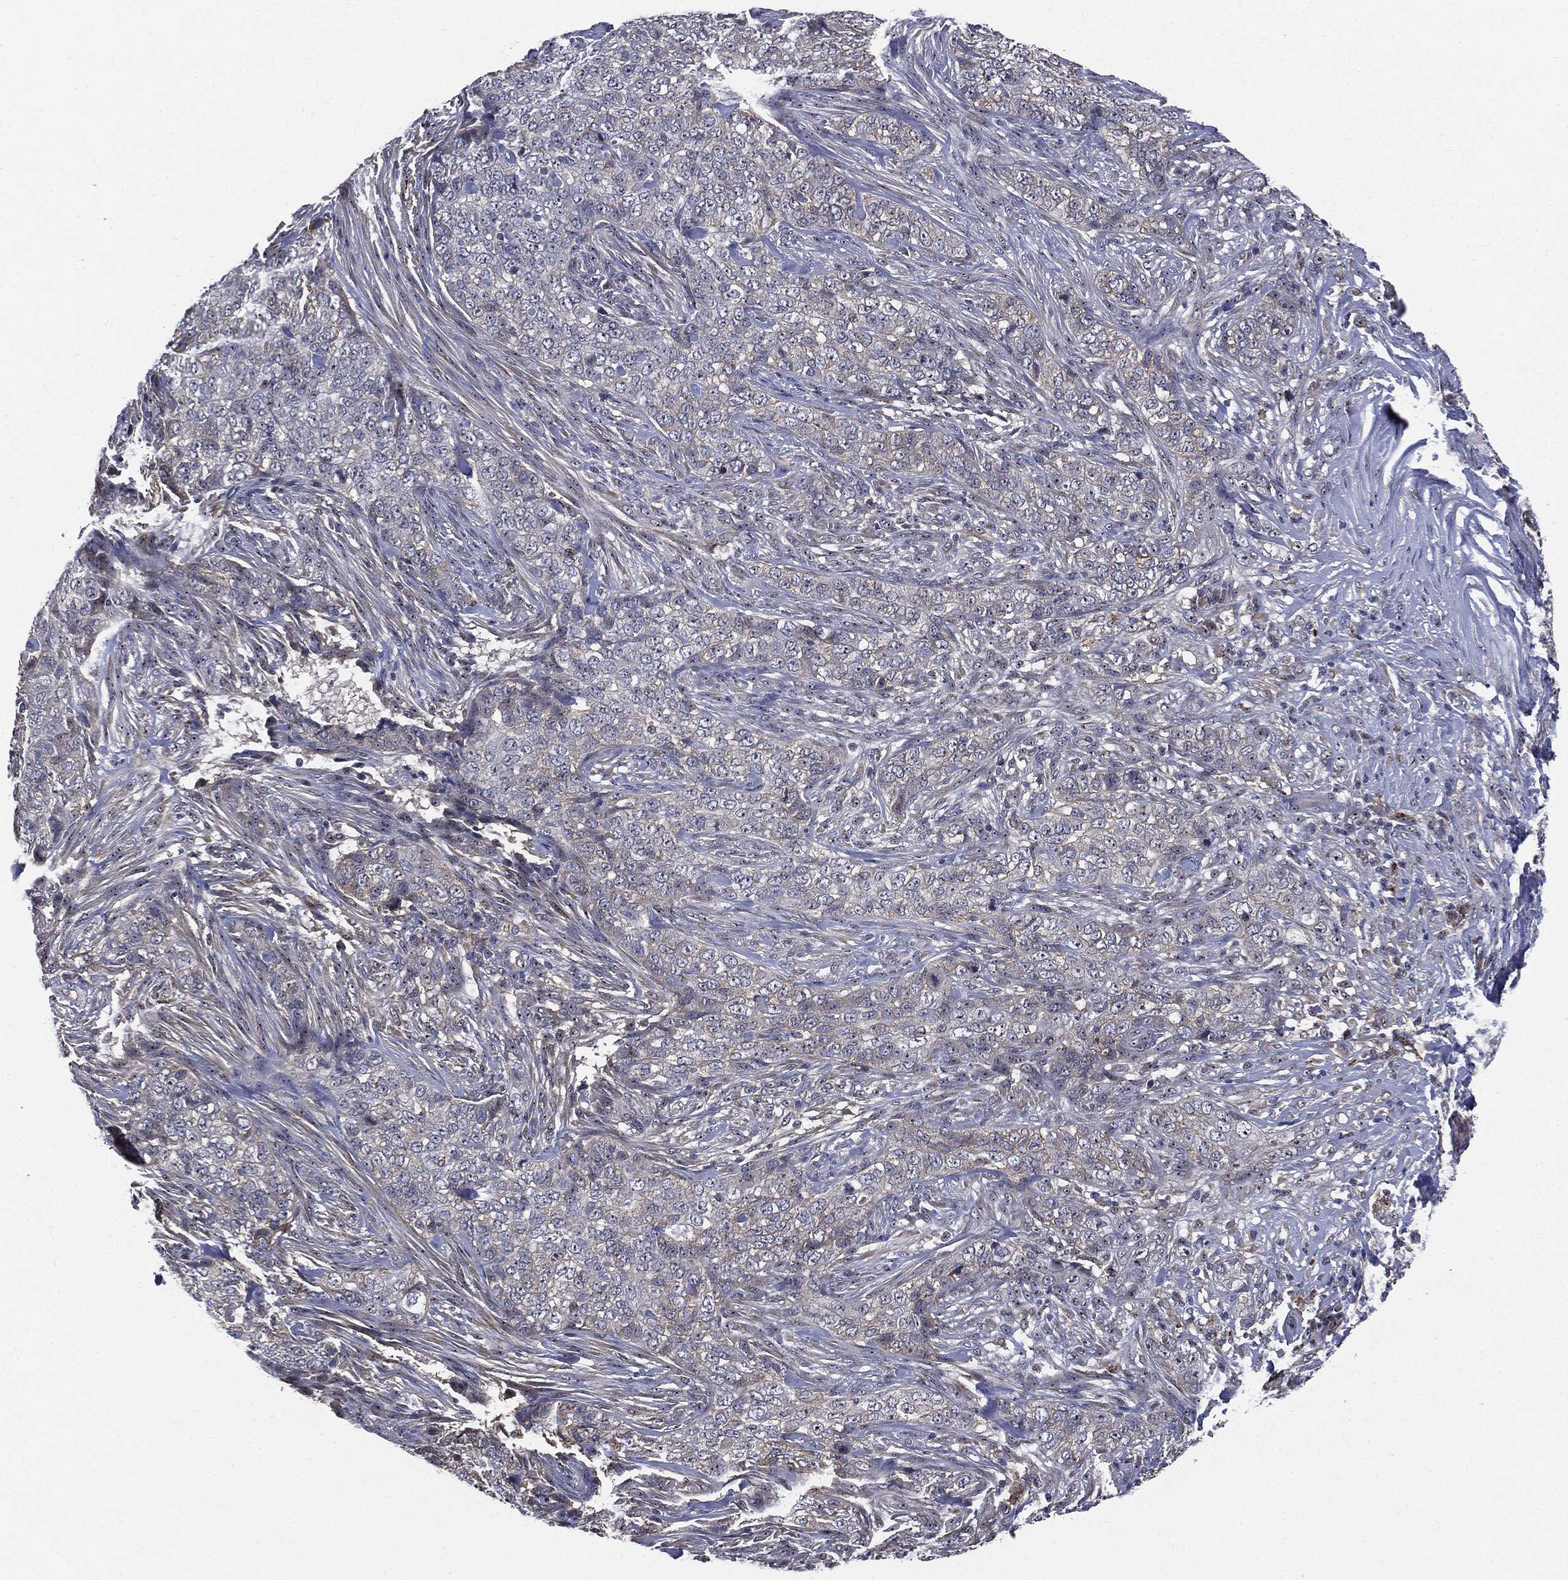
{"staining": {"intensity": "negative", "quantity": "none", "location": "none"}, "tissue": "skin cancer", "cell_type": "Tumor cells", "image_type": "cancer", "snomed": [{"axis": "morphology", "description": "Basal cell carcinoma"}, {"axis": "topography", "description": "Skin"}], "caption": "This is an immunohistochemistry image of human basal cell carcinoma (skin). There is no expression in tumor cells.", "gene": "TRMT1L", "patient": {"sex": "female", "age": 69}}